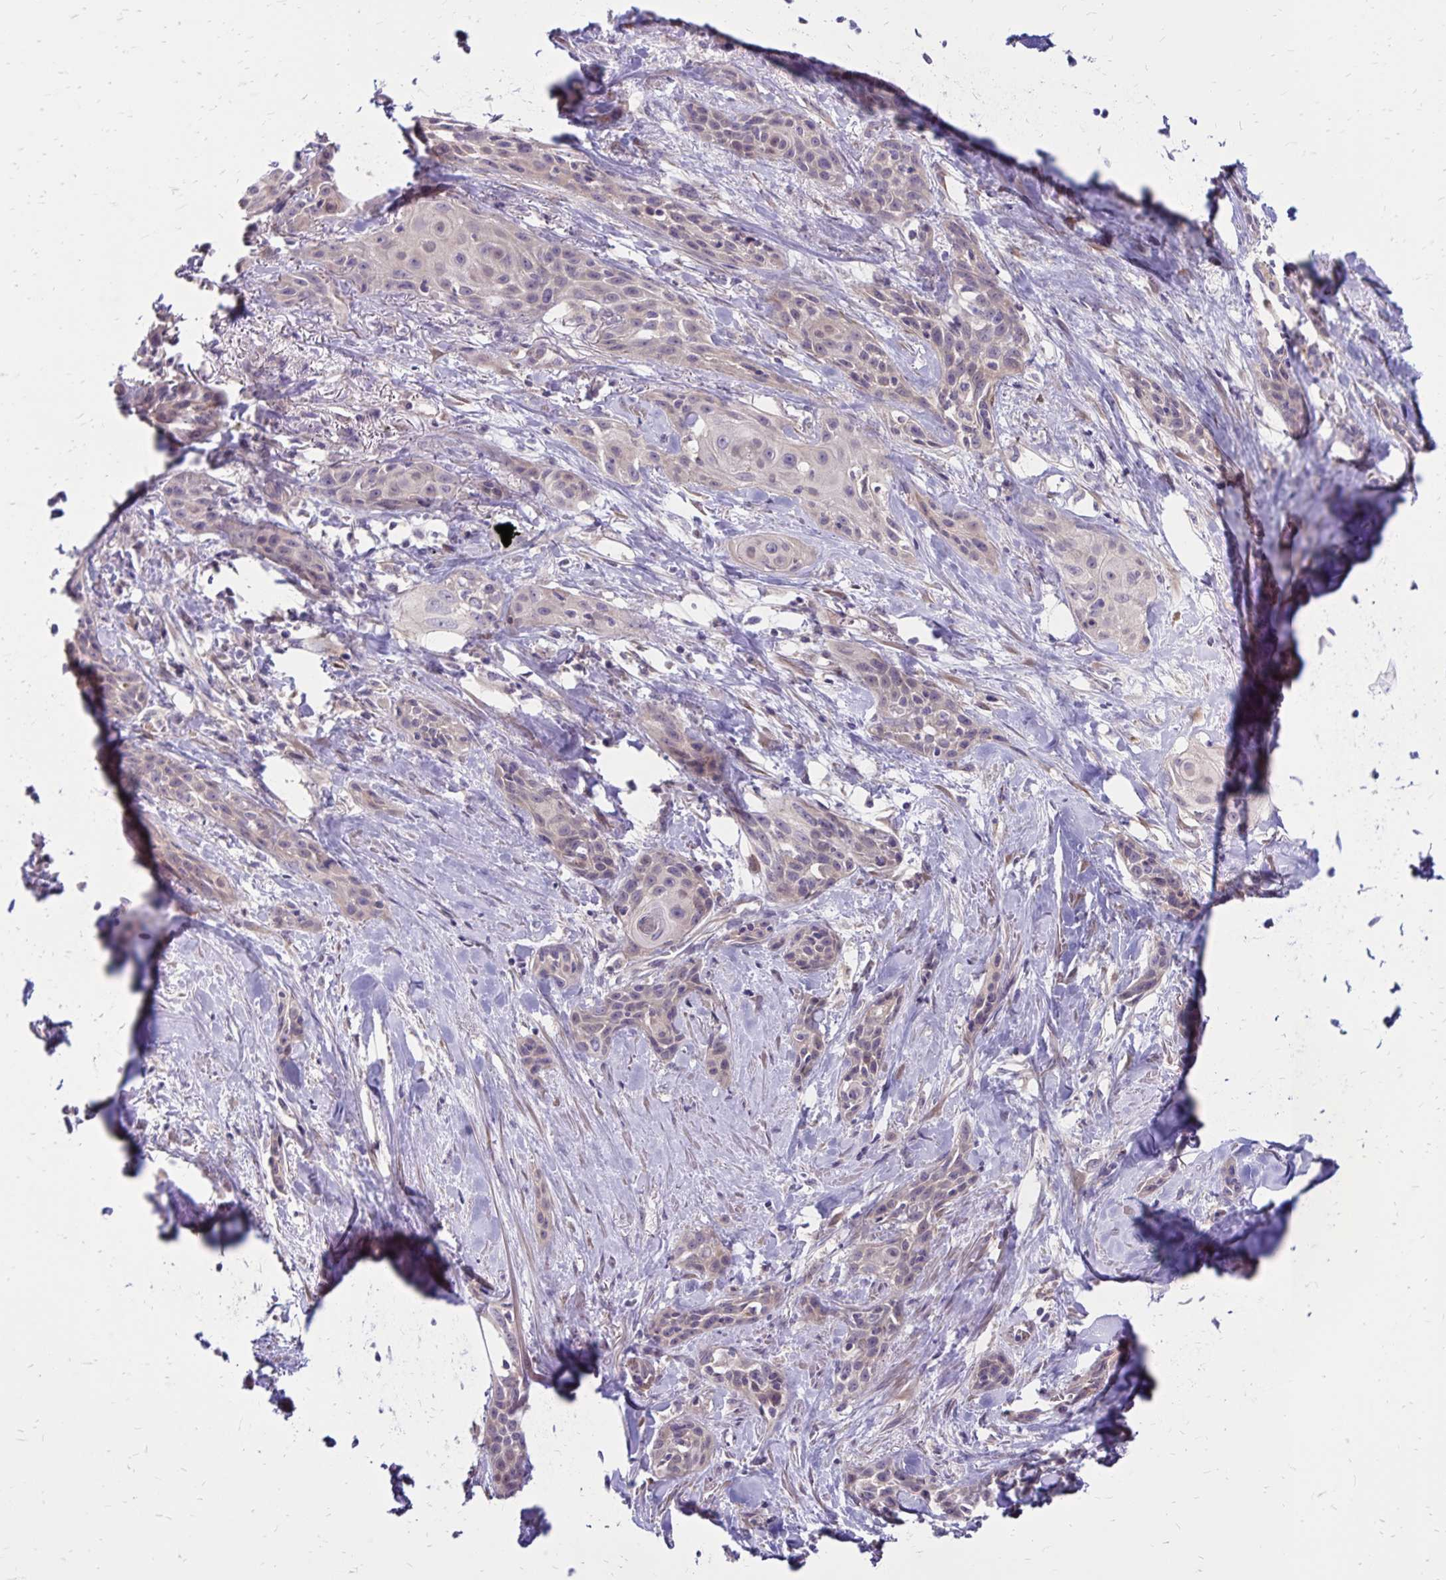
{"staining": {"intensity": "negative", "quantity": "none", "location": "none"}, "tissue": "skin cancer", "cell_type": "Tumor cells", "image_type": "cancer", "snomed": [{"axis": "morphology", "description": "Squamous cell carcinoma, NOS"}, {"axis": "topography", "description": "Skin"}, {"axis": "topography", "description": "Anal"}], "caption": "Photomicrograph shows no protein staining in tumor cells of squamous cell carcinoma (skin) tissue.", "gene": "FSD1", "patient": {"sex": "male", "age": 64}}